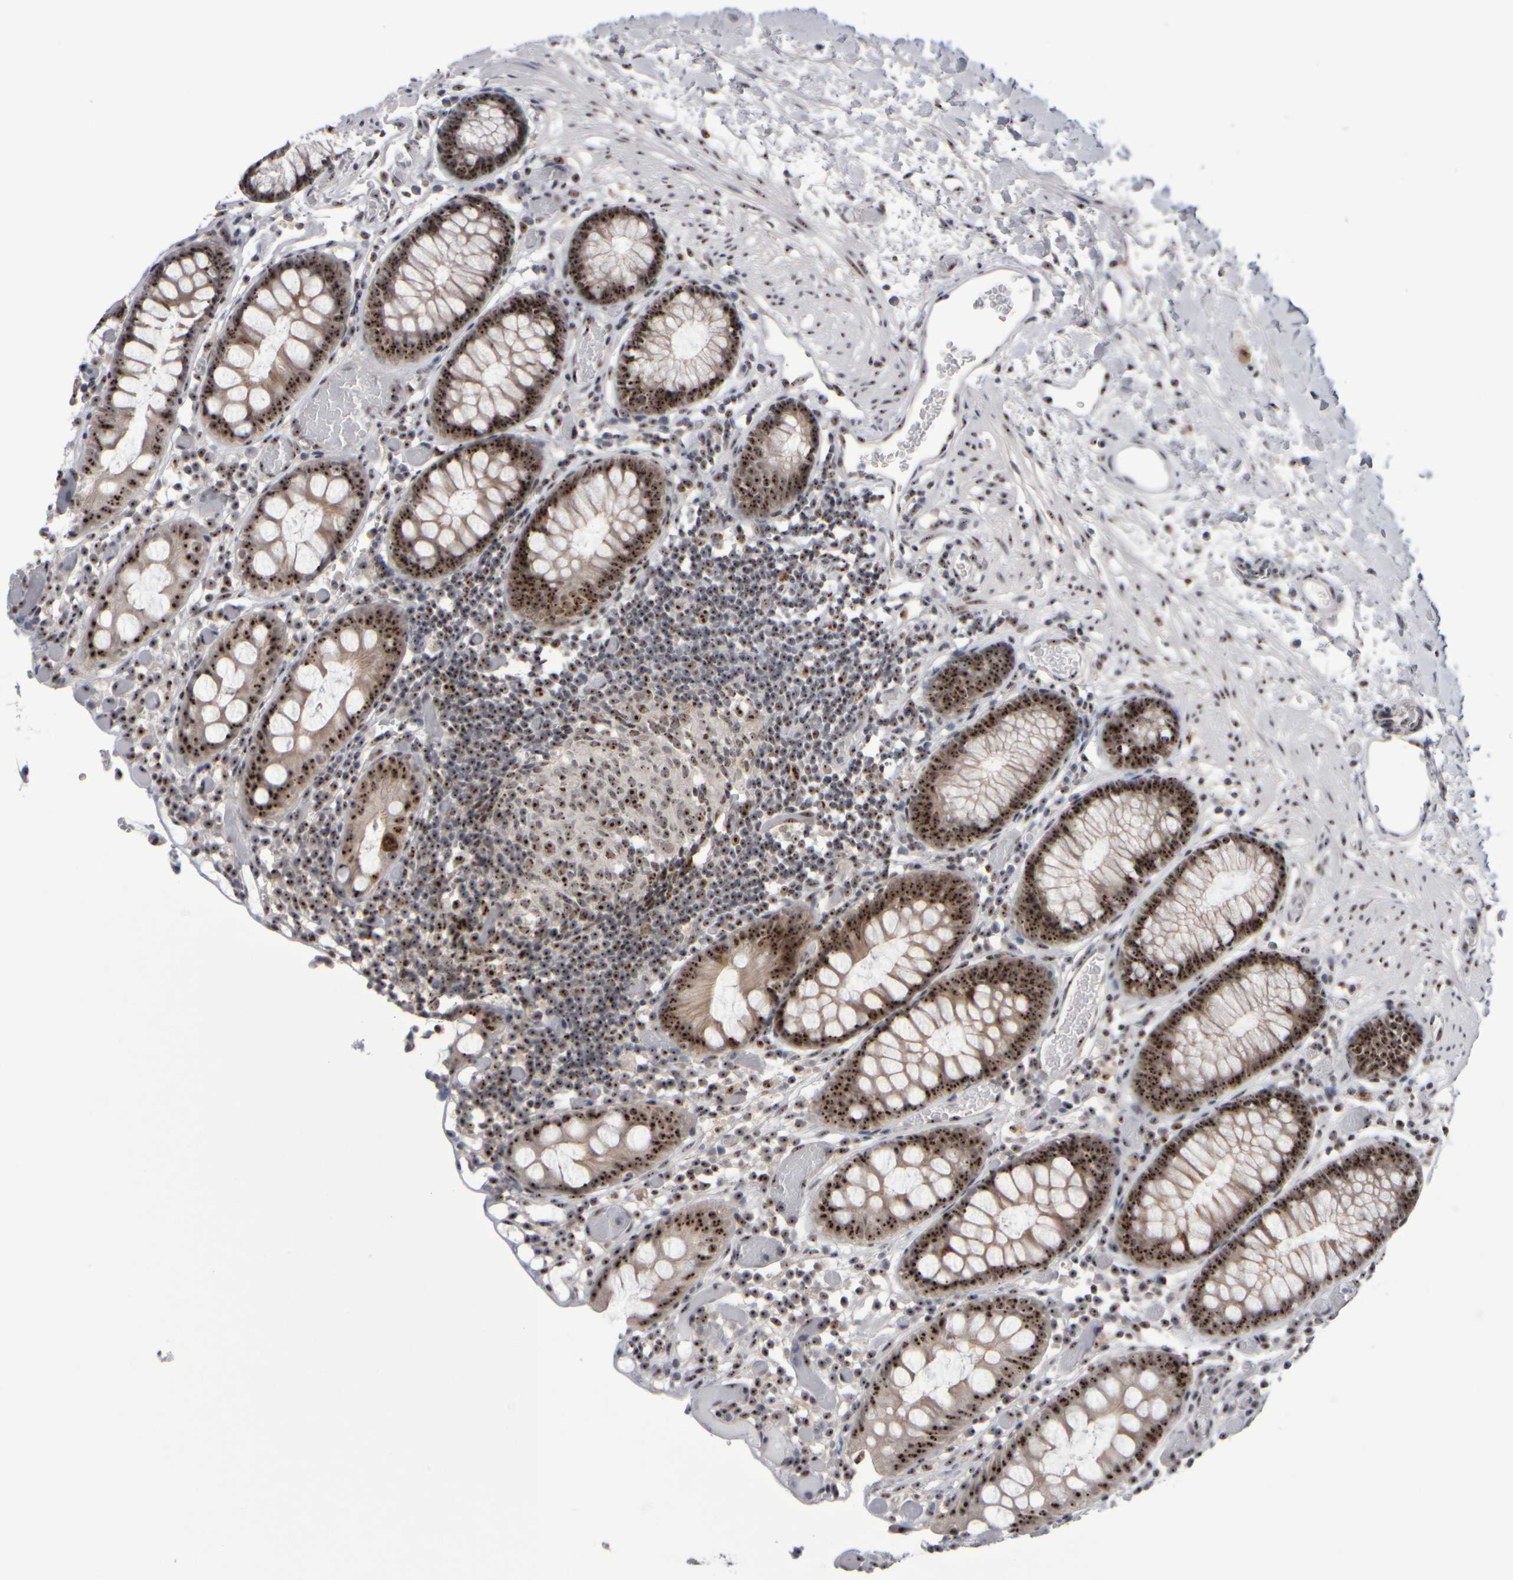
{"staining": {"intensity": "moderate", "quantity": "25%-75%", "location": "nuclear"}, "tissue": "colon", "cell_type": "Endothelial cells", "image_type": "normal", "snomed": [{"axis": "morphology", "description": "Normal tissue, NOS"}, {"axis": "topography", "description": "Colon"}], "caption": "Human colon stained with a brown dye reveals moderate nuclear positive expression in about 25%-75% of endothelial cells.", "gene": "SURF6", "patient": {"sex": "male", "age": 14}}